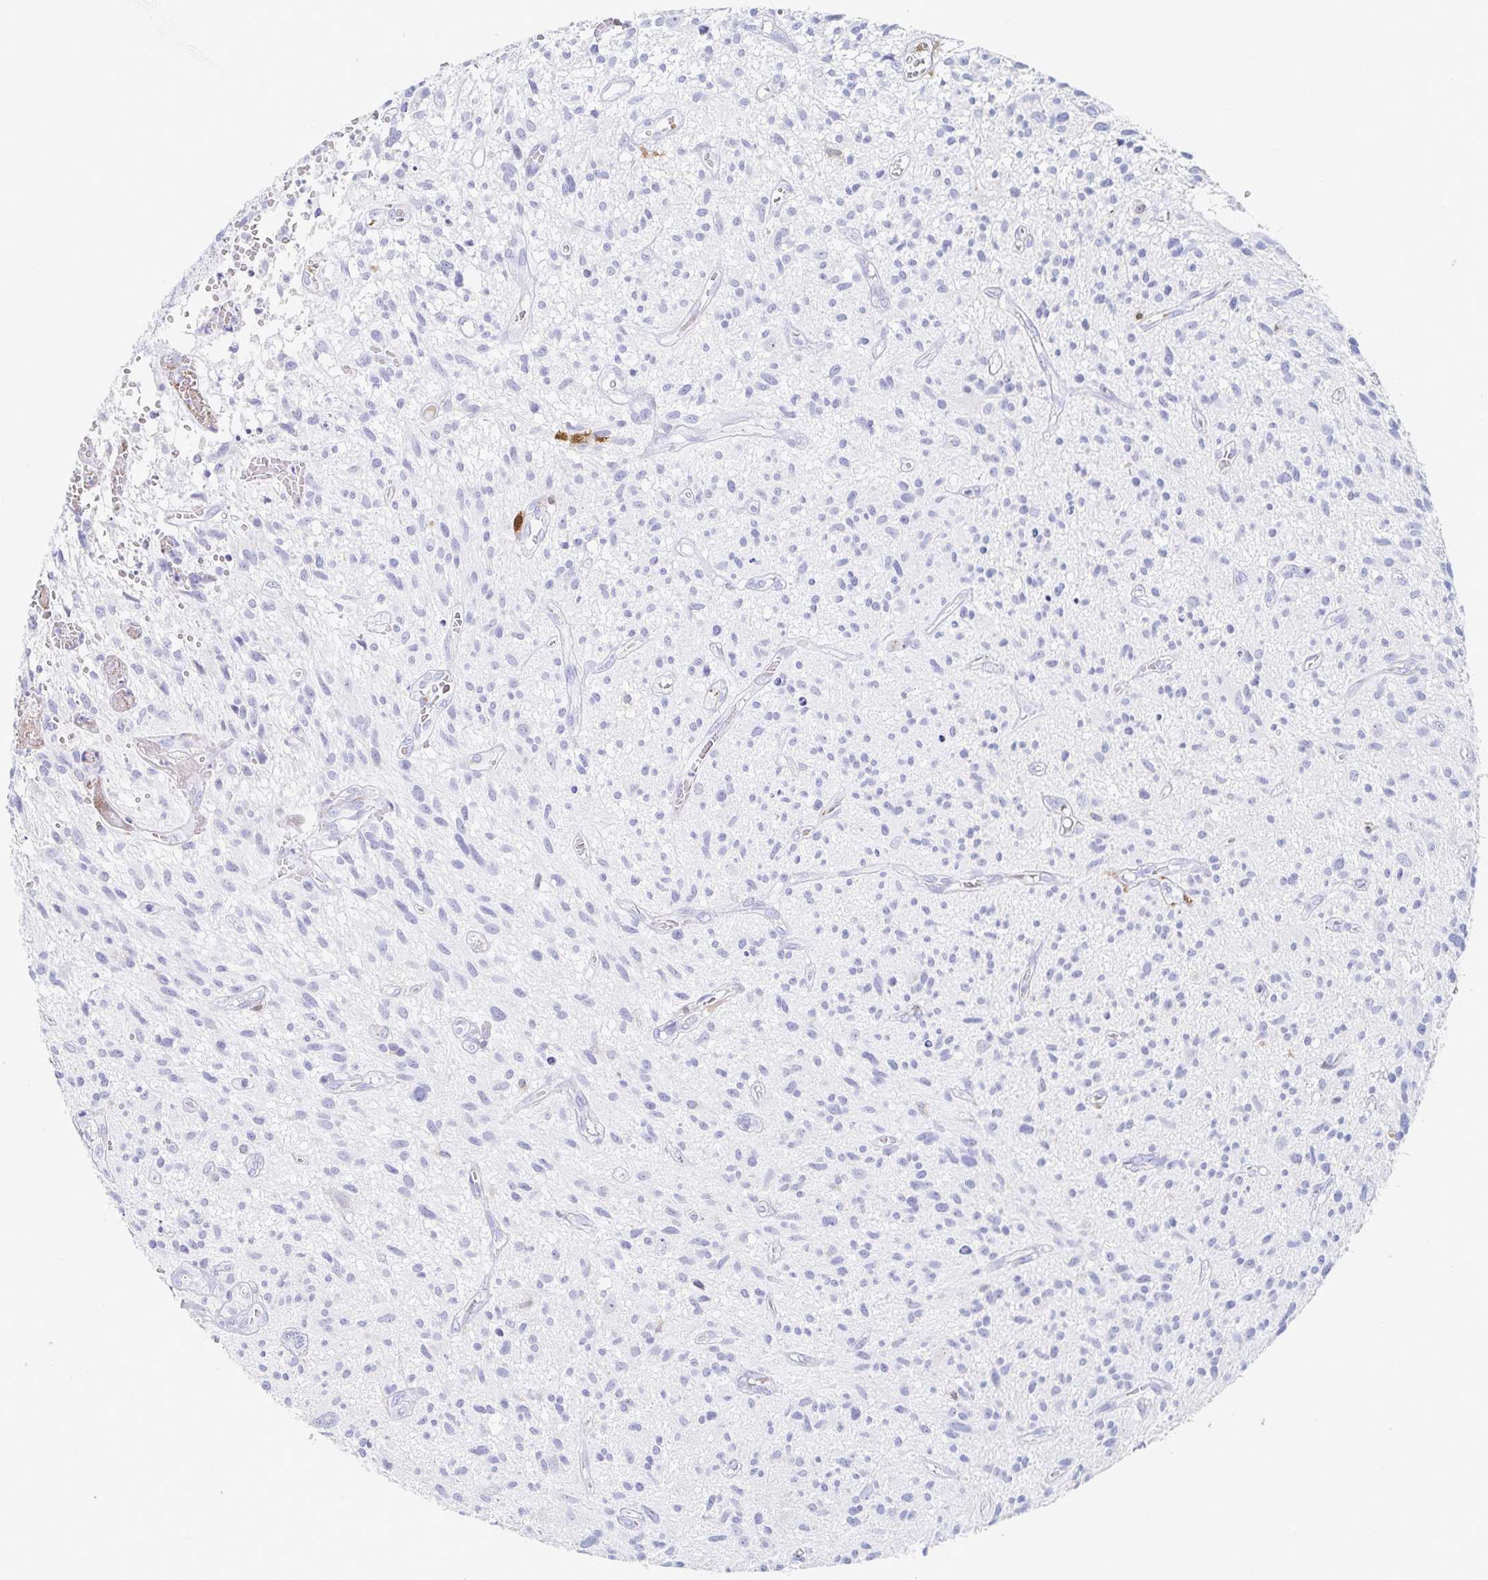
{"staining": {"intensity": "negative", "quantity": "none", "location": "none"}, "tissue": "glioma", "cell_type": "Tumor cells", "image_type": "cancer", "snomed": [{"axis": "morphology", "description": "Glioma, malignant, High grade"}, {"axis": "topography", "description": "Brain"}], "caption": "Tumor cells show no significant protein positivity in malignant glioma (high-grade). Nuclei are stained in blue.", "gene": "OR2A4", "patient": {"sex": "male", "age": 75}}